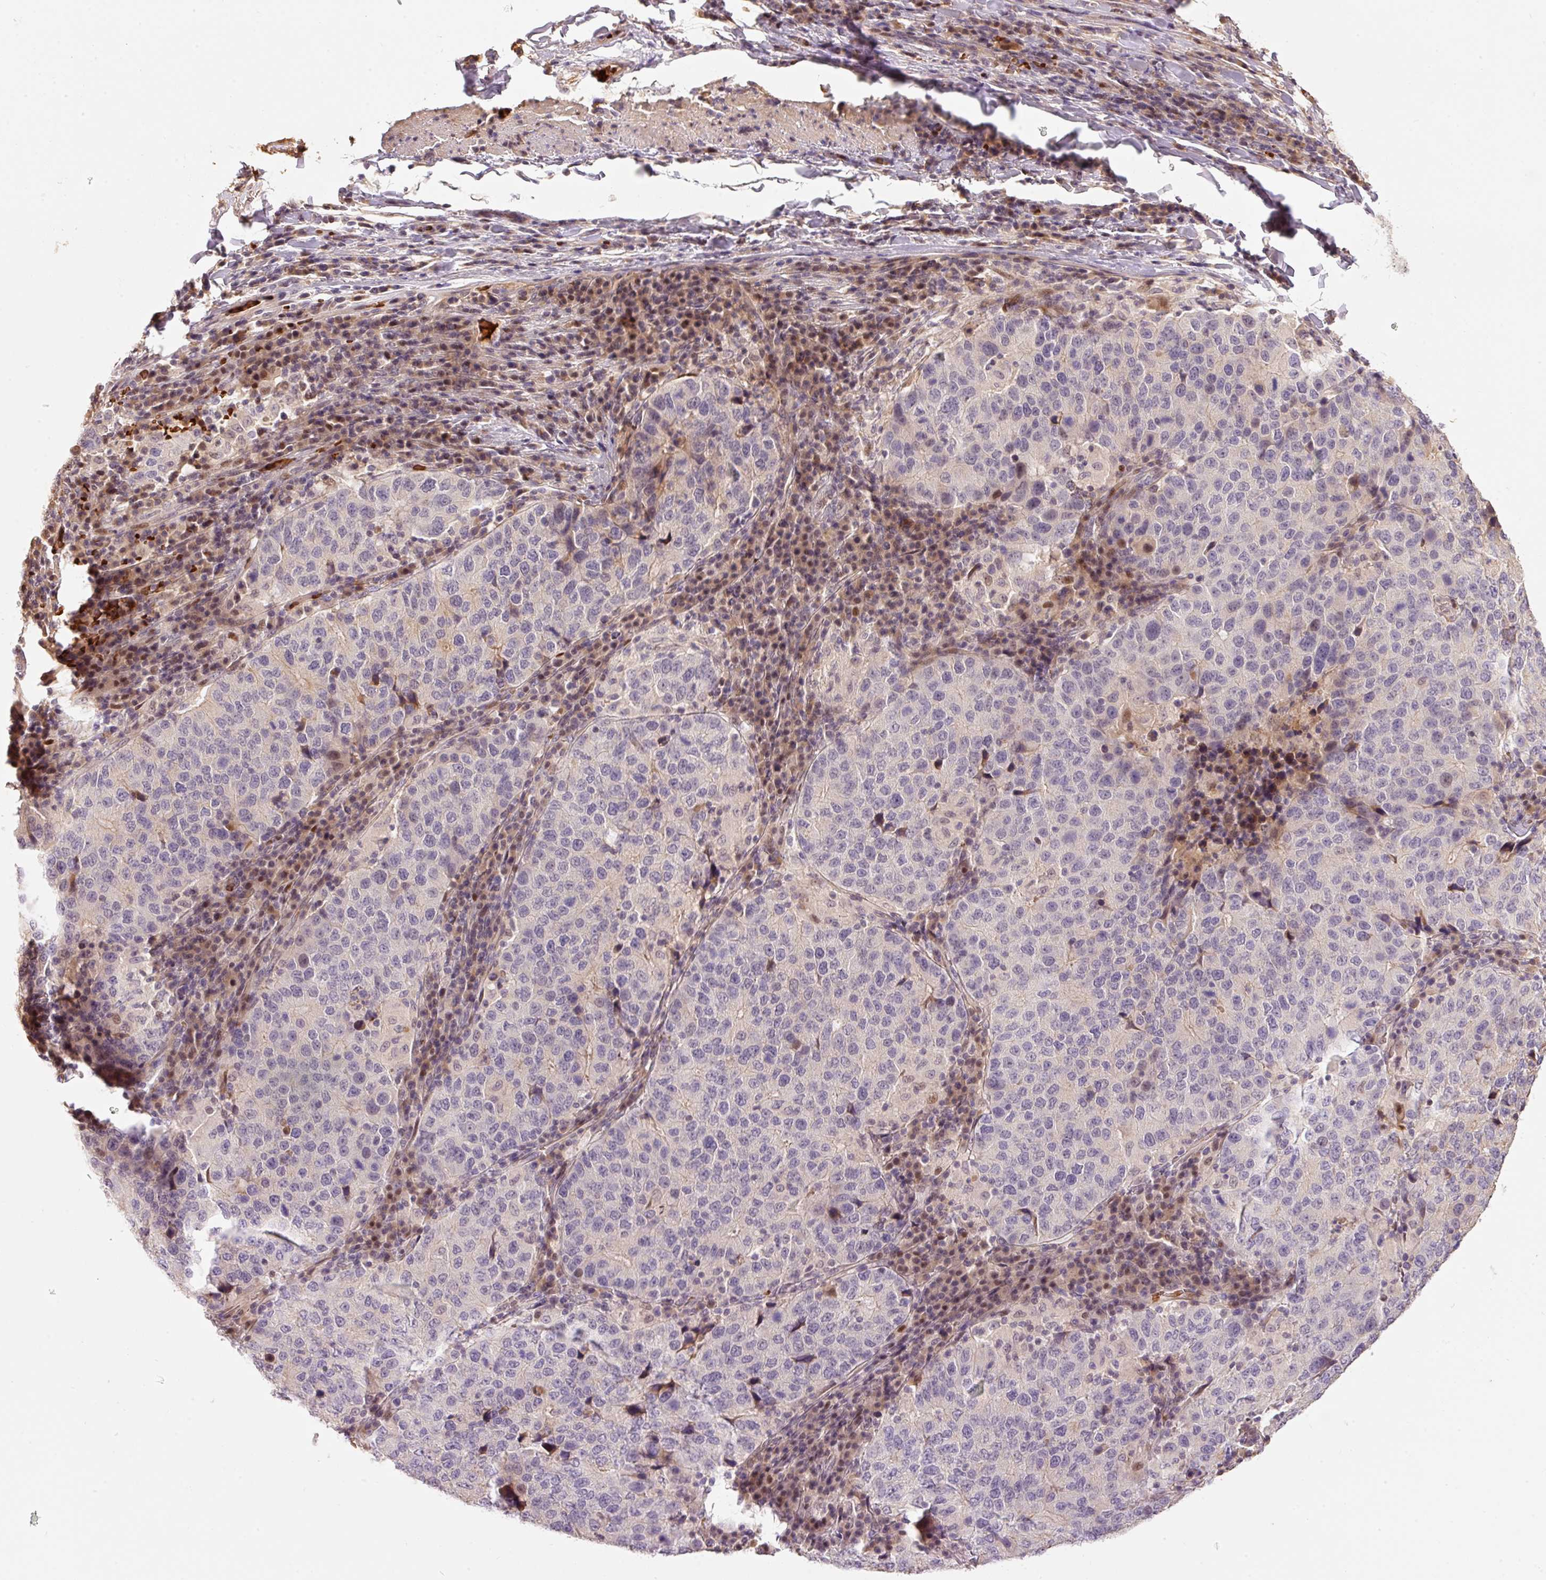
{"staining": {"intensity": "moderate", "quantity": "<25%", "location": "cytoplasmic/membranous,nuclear"}, "tissue": "stomach cancer", "cell_type": "Tumor cells", "image_type": "cancer", "snomed": [{"axis": "morphology", "description": "Adenocarcinoma, NOS"}, {"axis": "topography", "description": "Stomach"}], "caption": "Moderate cytoplasmic/membranous and nuclear positivity is identified in approximately <25% of tumor cells in stomach cancer (adenocarcinoma).", "gene": "CMTM8", "patient": {"sex": "male", "age": 71}}